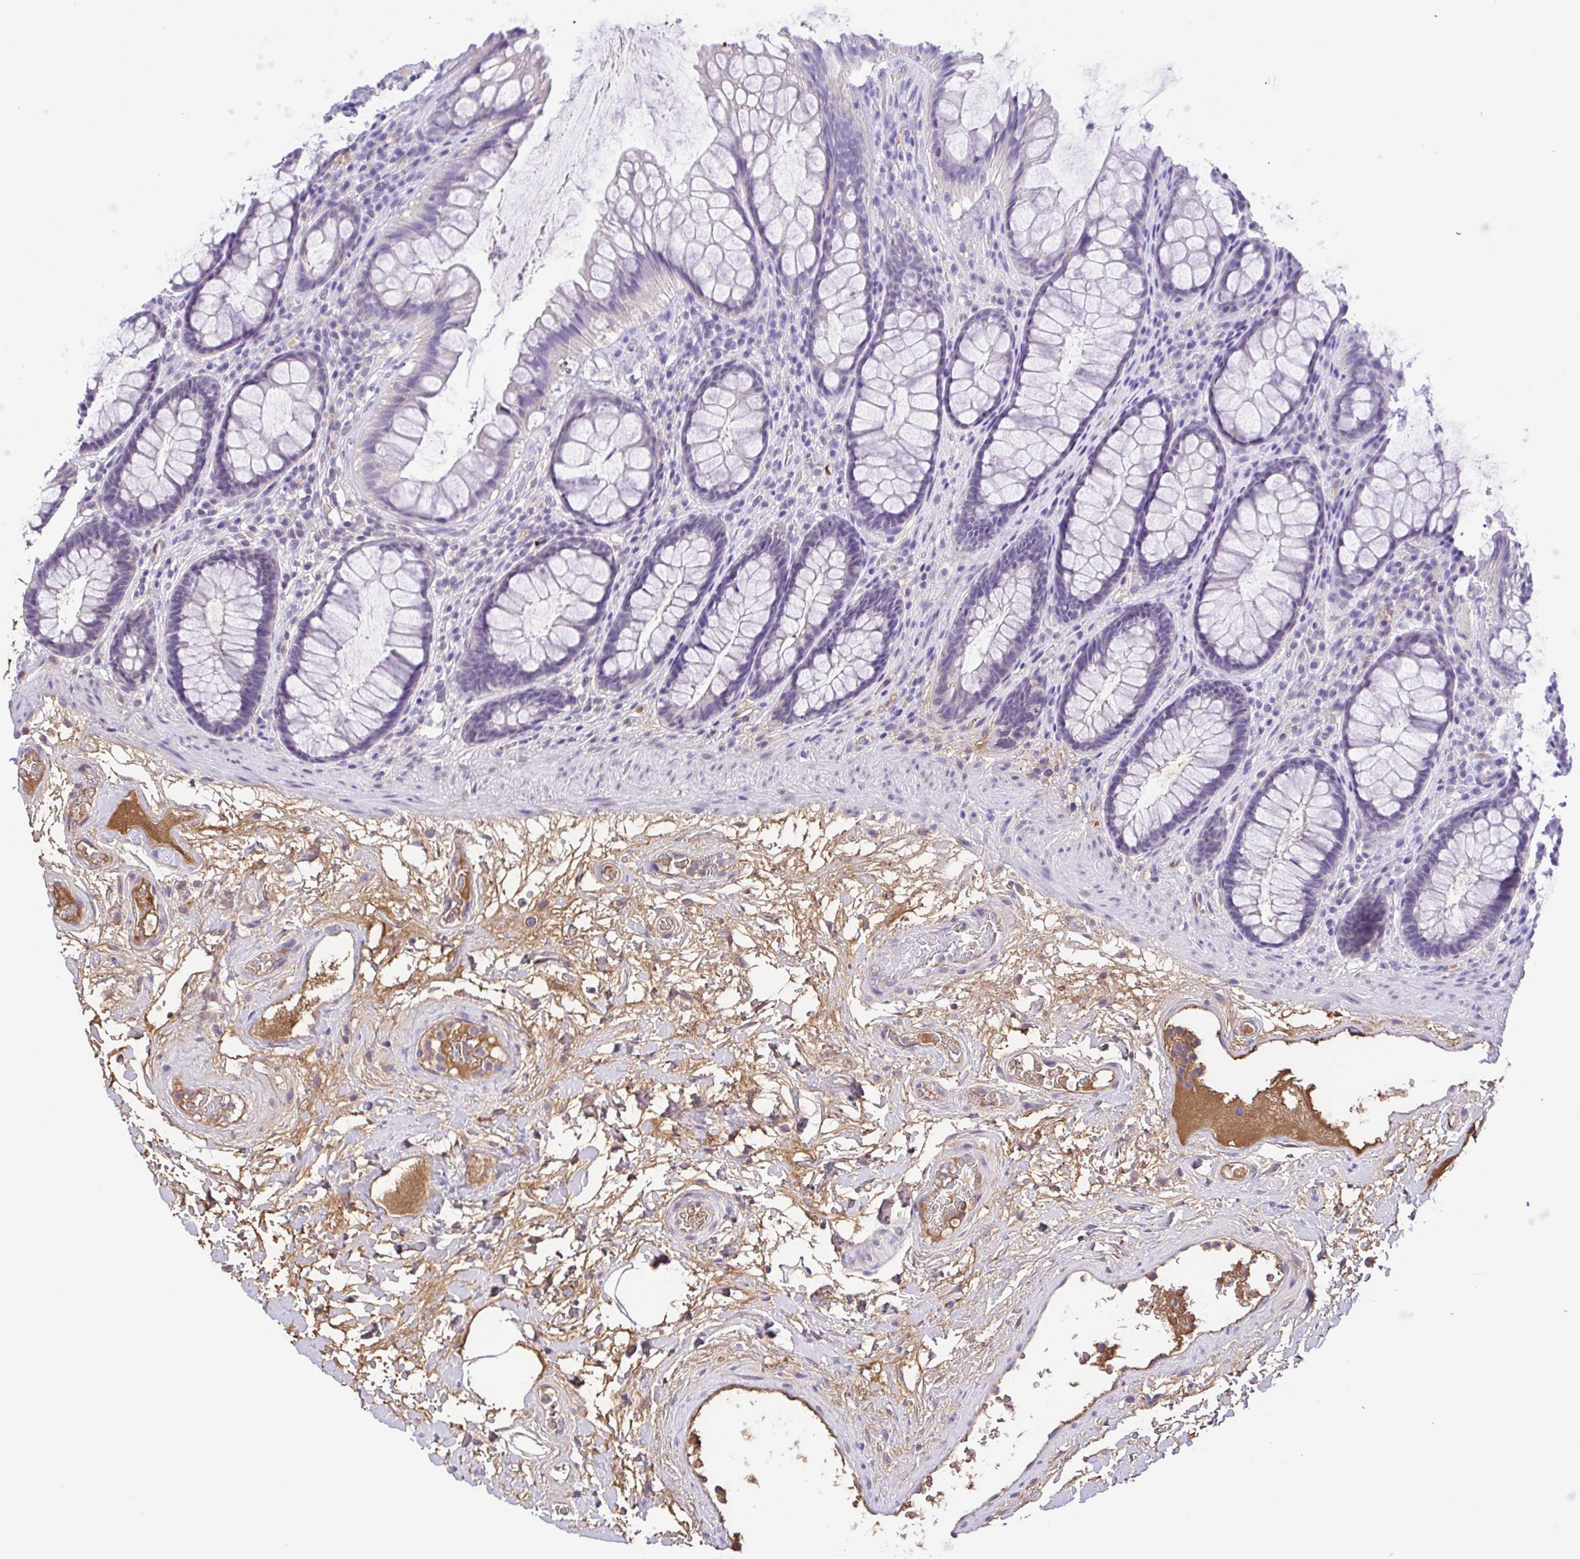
{"staining": {"intensity": "negative", "quantity": "none", "location": "none"}, "tissue": "rectum", "cell_type": "Glandular cells", "image_type": "normal", "snomed": [{"axis": "morphology", "description": "Normal tissue, NOS"}, {"axis": "topography", "description": "Rectum"}], "caption": "There is no significant expression in glandular cells of rectum. (Immunohistochemistry (ihc), brightfield microscopy, high magnification).", "gene": "IGFL1", "patient": {"sex": "male", "age": 72}}